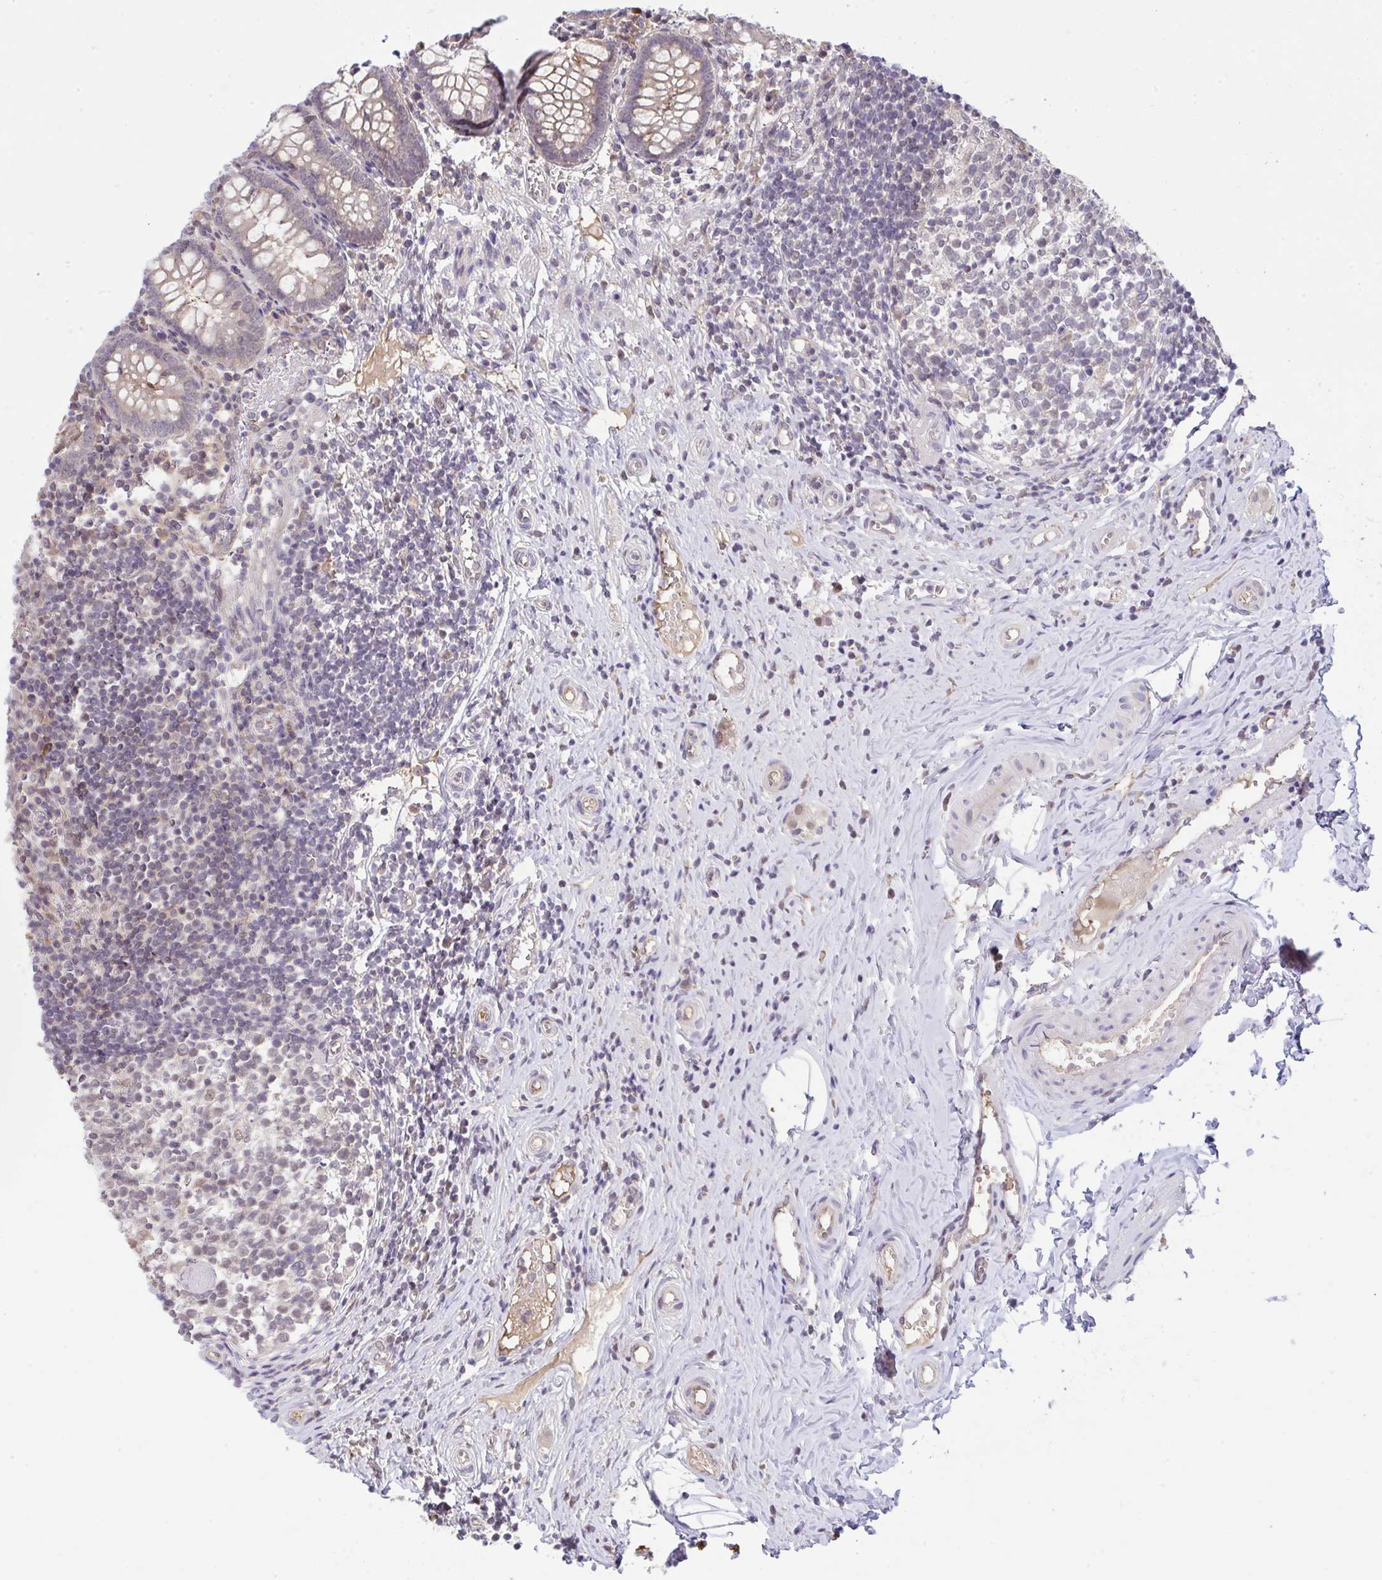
{"staining": {"intensity": "strong", "quantity": "25%-75%", "location": "cytoplasmic/membranous"}, "tissue": "appendix", "cell_type": "Glandular cells", "image_type": "normal", "snomed": [{"axis": "morphology", "description": "Normal tissue, NOS"}, {"axis": "topography", "description": "Appendix"}], "caption": "Glandular cells exhibit strong cytoplasmic/membranous staining in about 25%-75% of cells in normal appendix.", "gene": "C9orf64", "patient": {"sex": "female", "age": 17}}